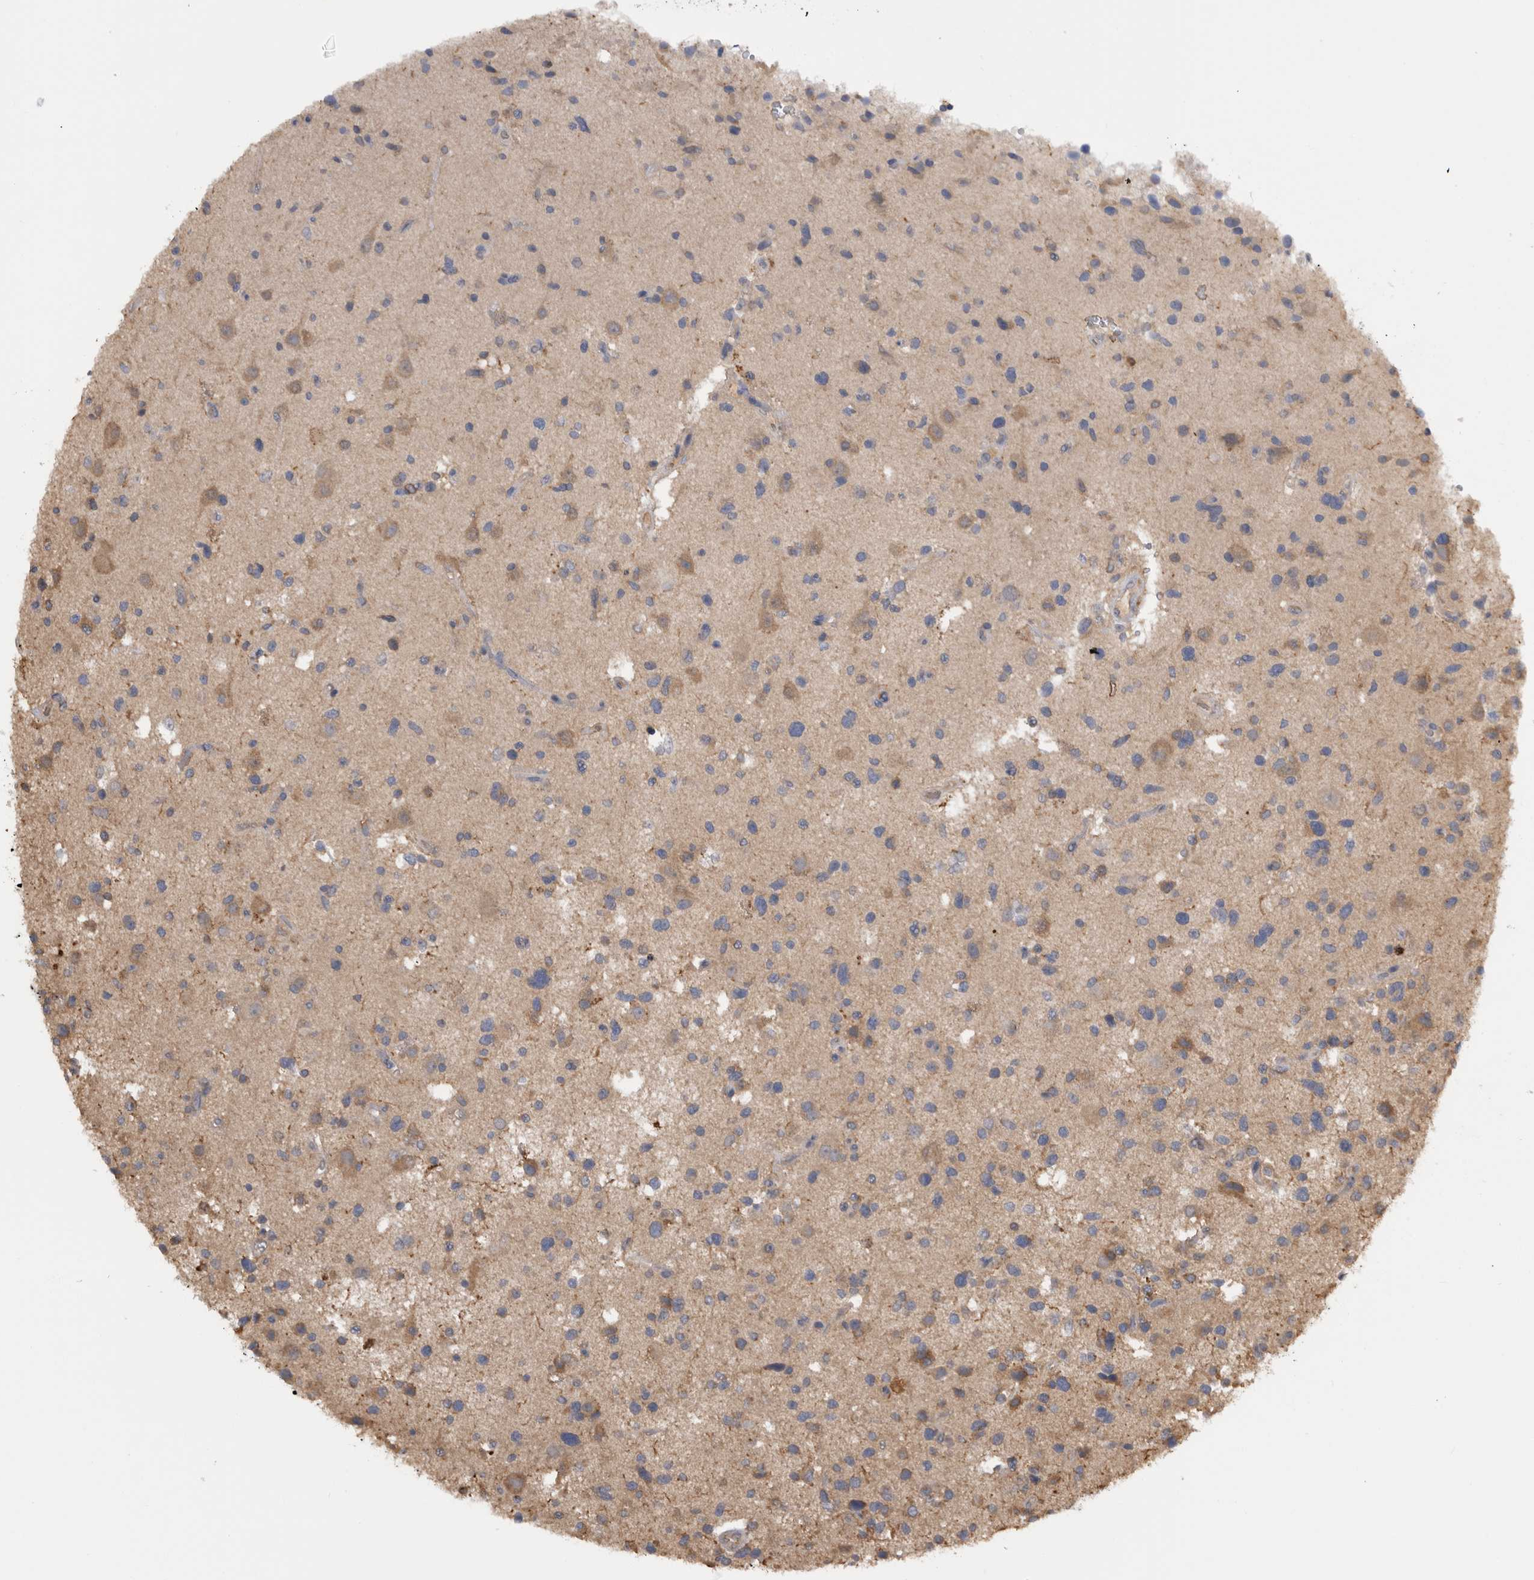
{"staining": {"intensity": "weak", "quantity": "<25%", "location": "cytoplasmic/membranous"}, "tissue": "glioma", "cell_type": "Tumor cells", "image_type": "cancer", "snomed": [{"axis": "morphology", "description": "Glioma, malignant, High grade"}, {"axis": "topography", "description": "Brain"}], "caption": "An immunohistochemistry (IHC) image of high-grade glioma (malignant) is shown. There is no staining in tumor cells of high-grade glioma (malignant).", "gene": "TMED7", "patient": {"sex": "male", "age": 33}}